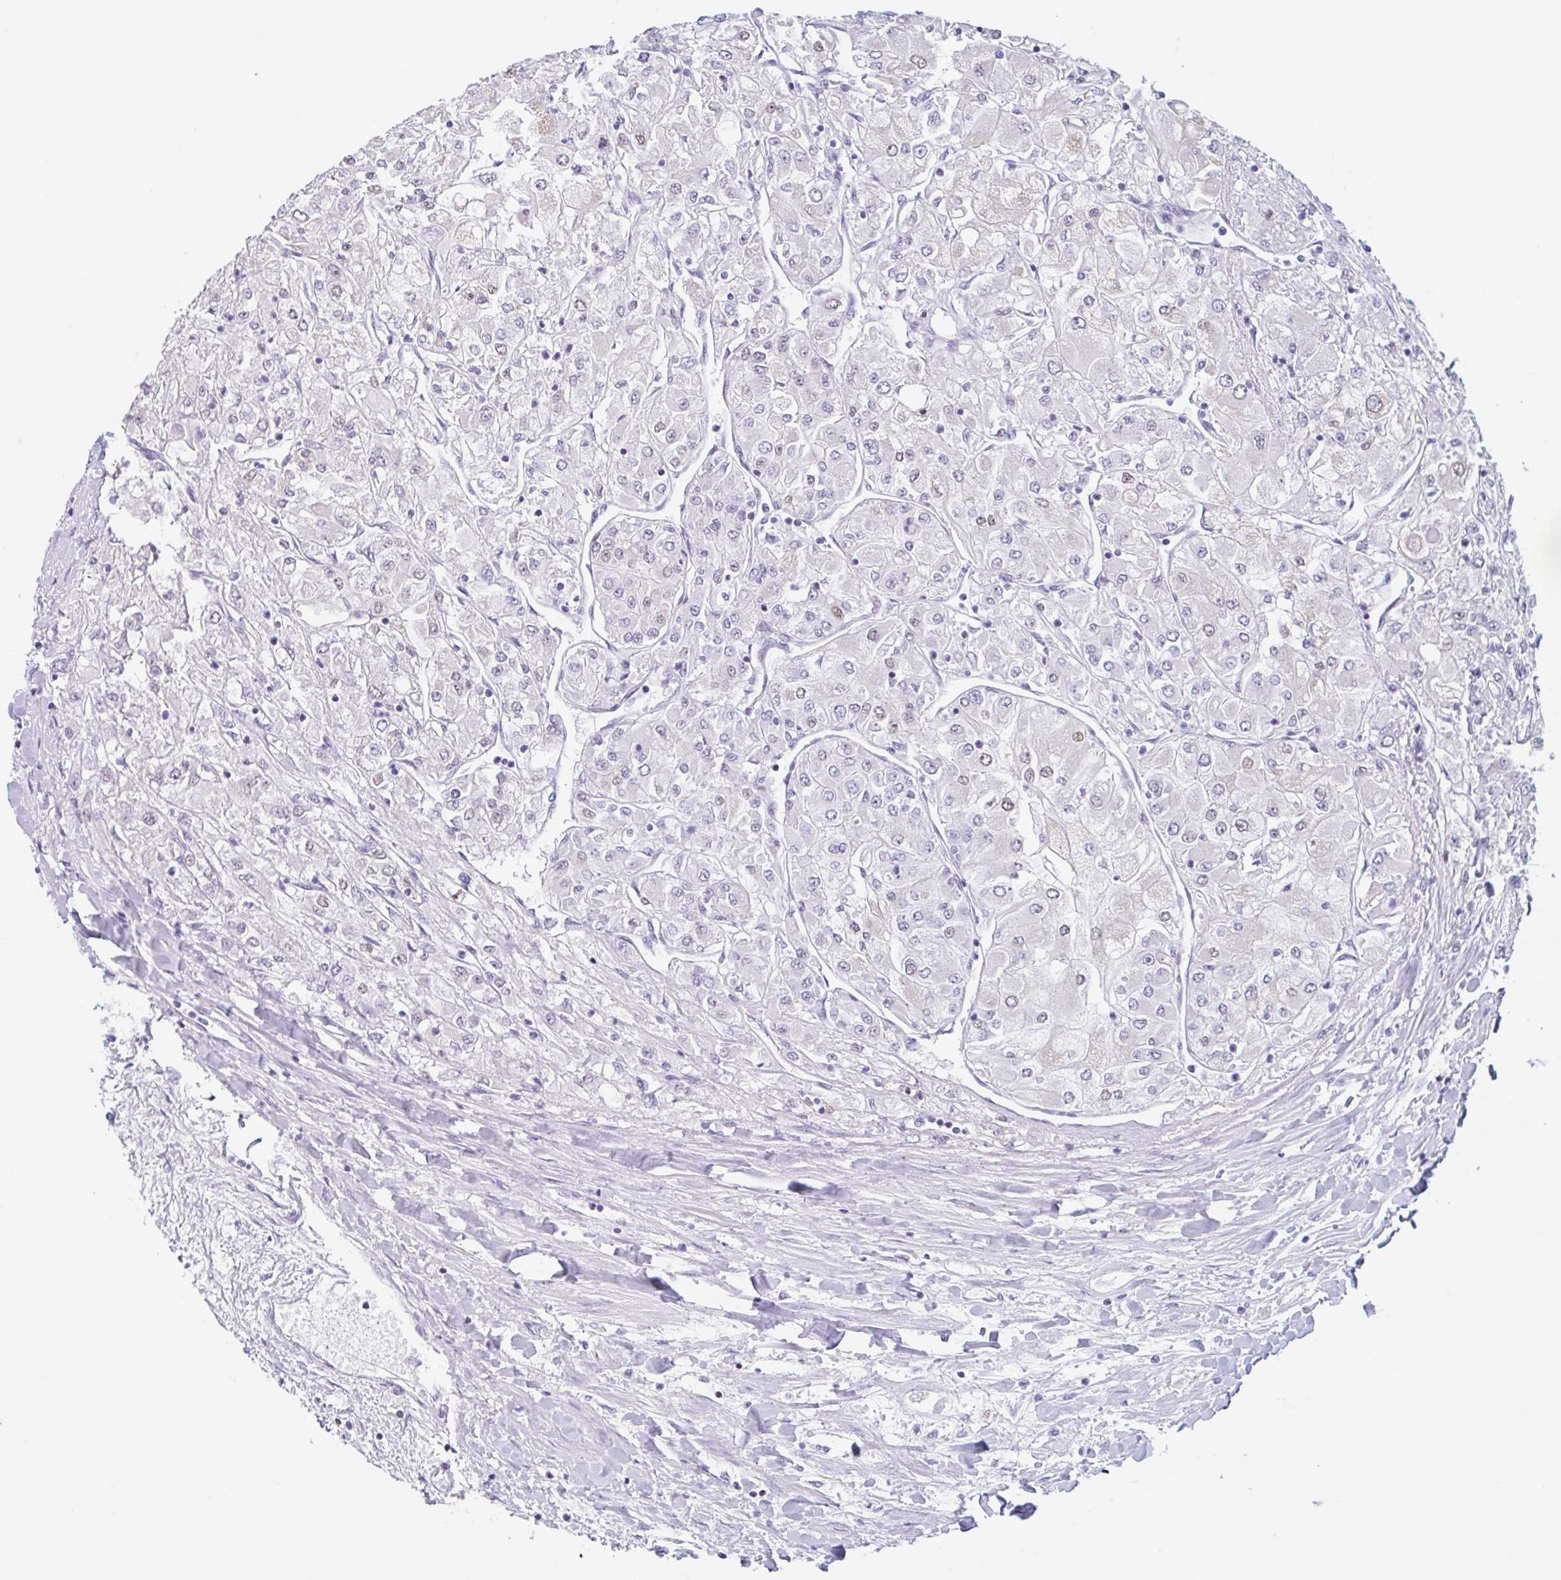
{"staining": {"intensity": "weak", "quantity": "<25%", "location": "nuclear"}, "tissue": "renal cancer", "cell_type": "Tumor cells", "image_type": "cancer", "snomed": [{"axis": "morphology", "description": "Adenocarcinoma, NOS"}, {"axis": "topography", "description": "Kidney"}], "caption": "A histopathology image of human renal cancer is negative for staining in tumor cells.", "gene": "LENG9", "patient": {"sex": "male", "age": 80}}